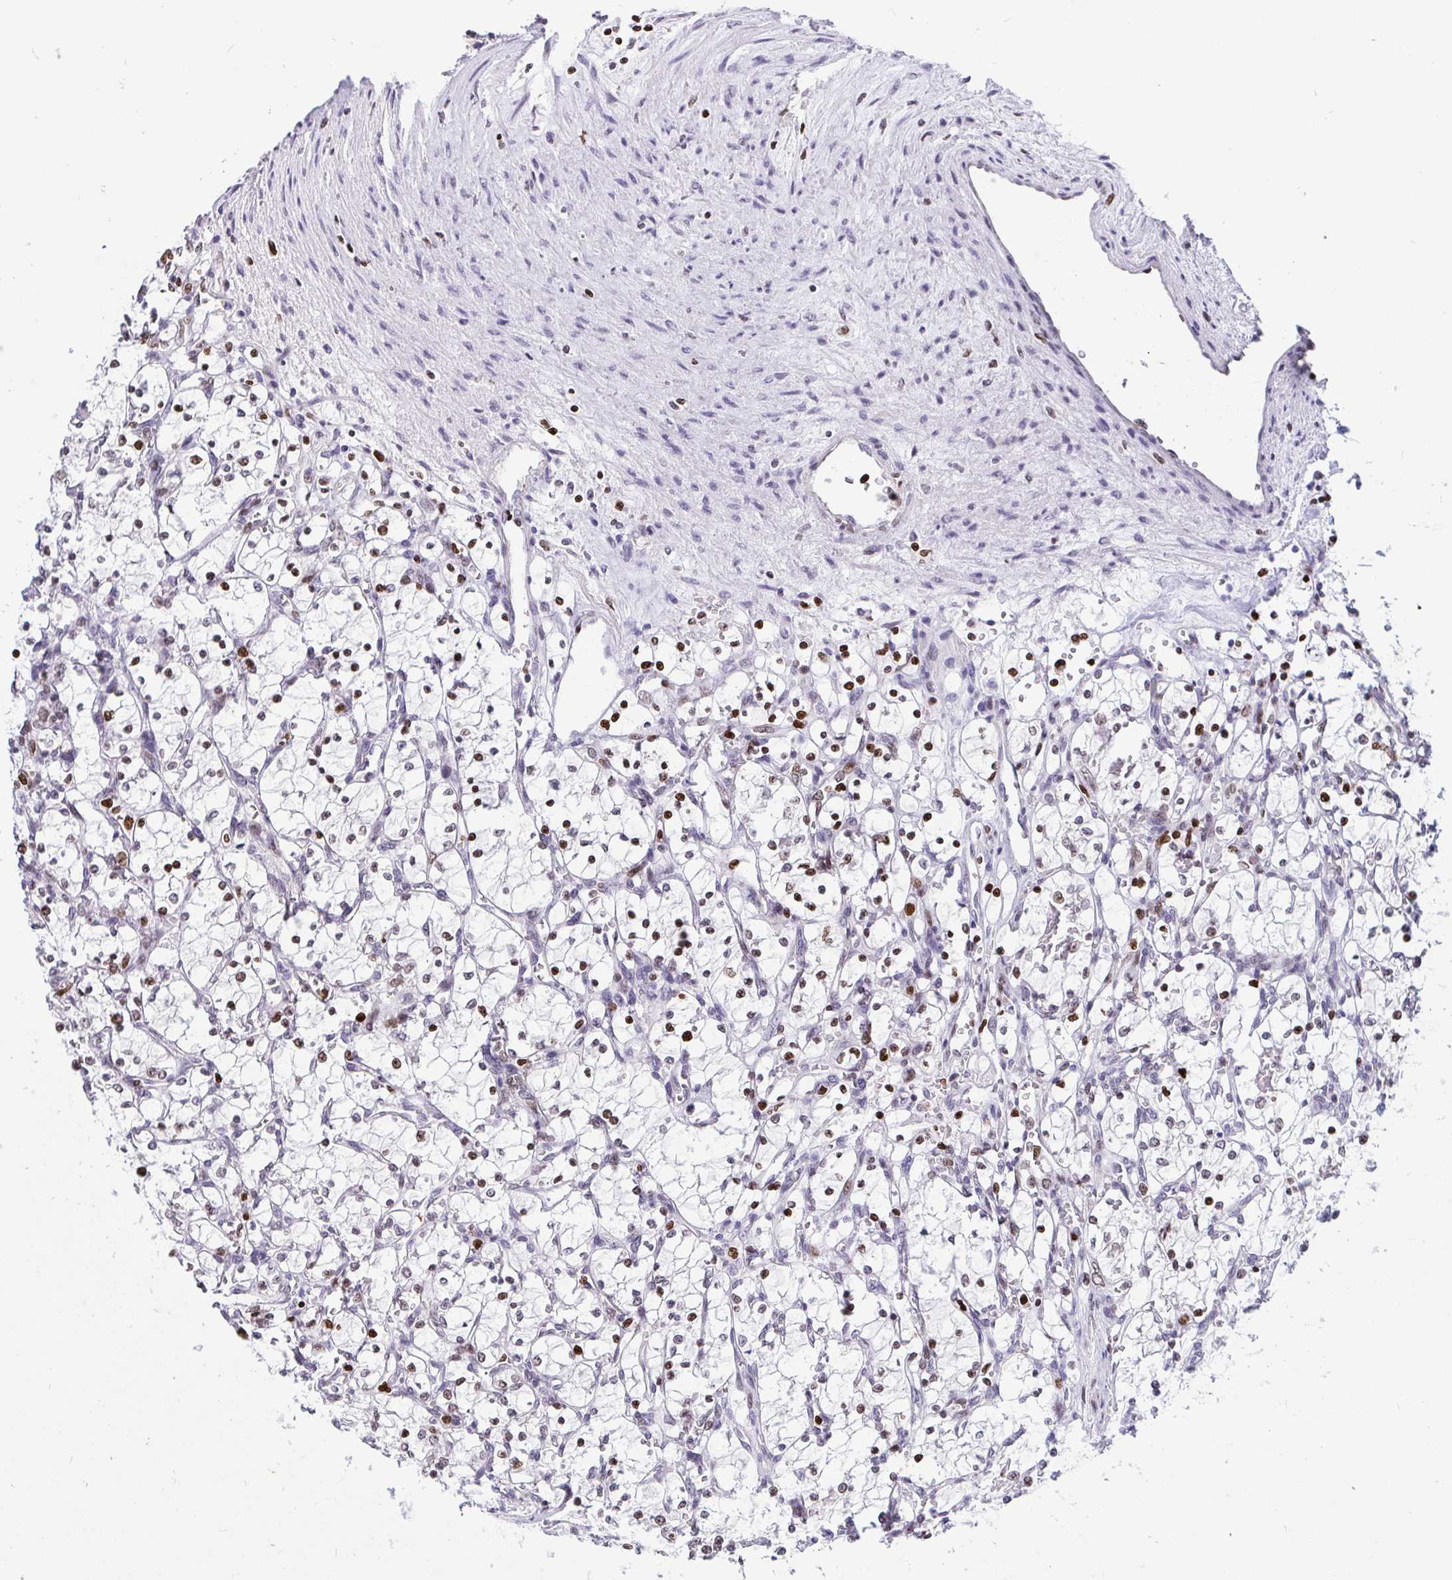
{"staining": {"intensity": "moderate", "quantity": "<25%", "location": "nuclear"}, "tissue": "renal cancer", "cell_type": "Tumor cells", "image_type": "cancer", "snomed": [{"axis": "morphology", "description": "Adenocarcinoma, NOS"}, {"axis": "topography", "description": "Kidney"}], "caption": "Renal cancer was stained to show a protein in brown. There is low levels of moderate nuclear positivity in approximately <25% of tumor cells.", "gene": "HMGB2", "patient": {"sex": "female", "age": 69}}